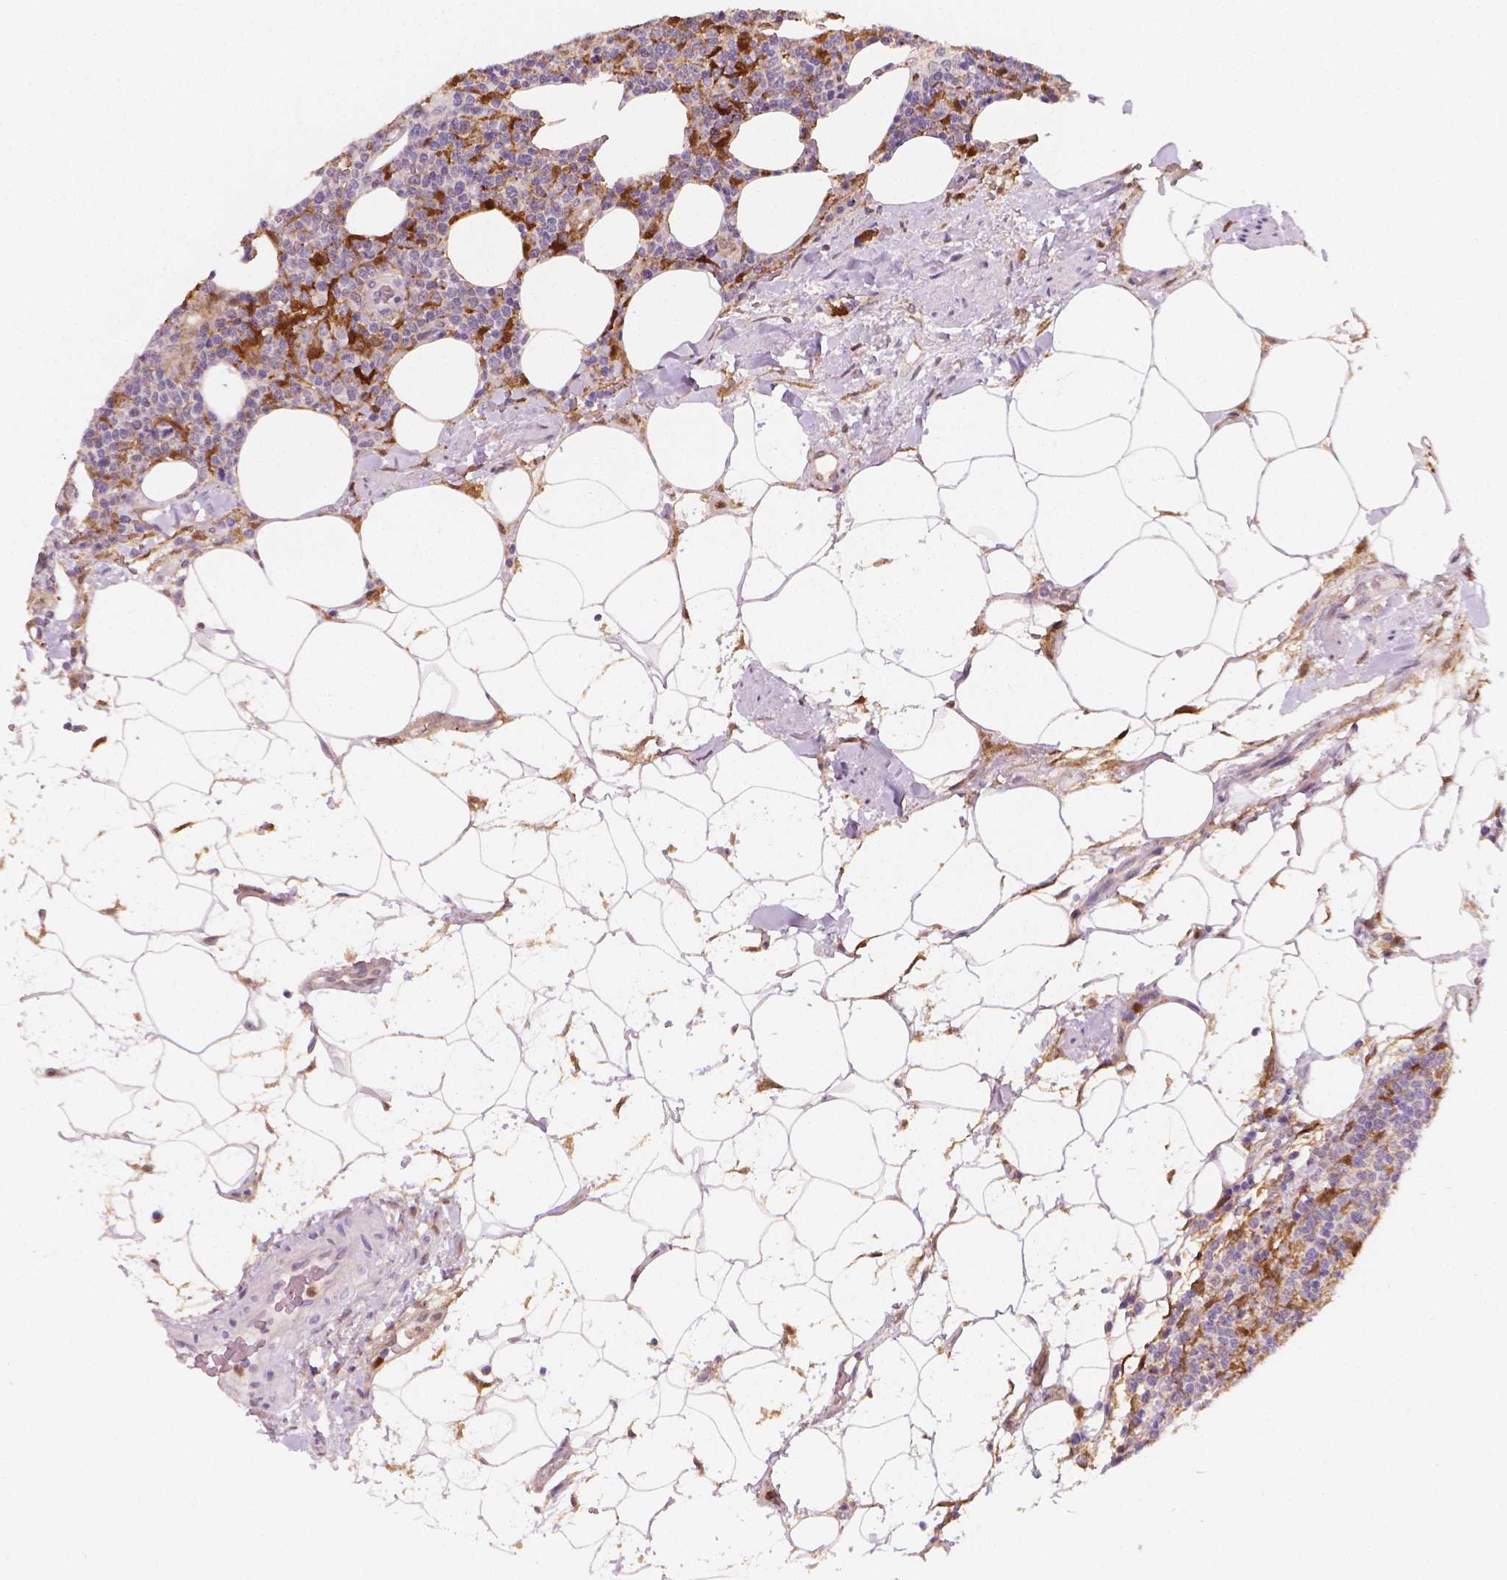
{"staining": {"intensity": "negative", "quantity": "none", "location": "none"}, "tissue": "lymphoma", "cell_type": "Tumor cells", "image_type": "cancer", "snomed": [{"axis": "morphology", "description": "Malignant lymphoma, non-Hodgkin's type, High grade"}, {"axis": "topography", "description": "Lymph node"}], "caption": "This is an immunohistochemistry micrograph of human high-grade malignant lymphoma, non-Hodgkin's type. There is no positivity in tumor cells.", "gene": "TNFAIP2", "patient": {"sex": "male", "age": 61}}